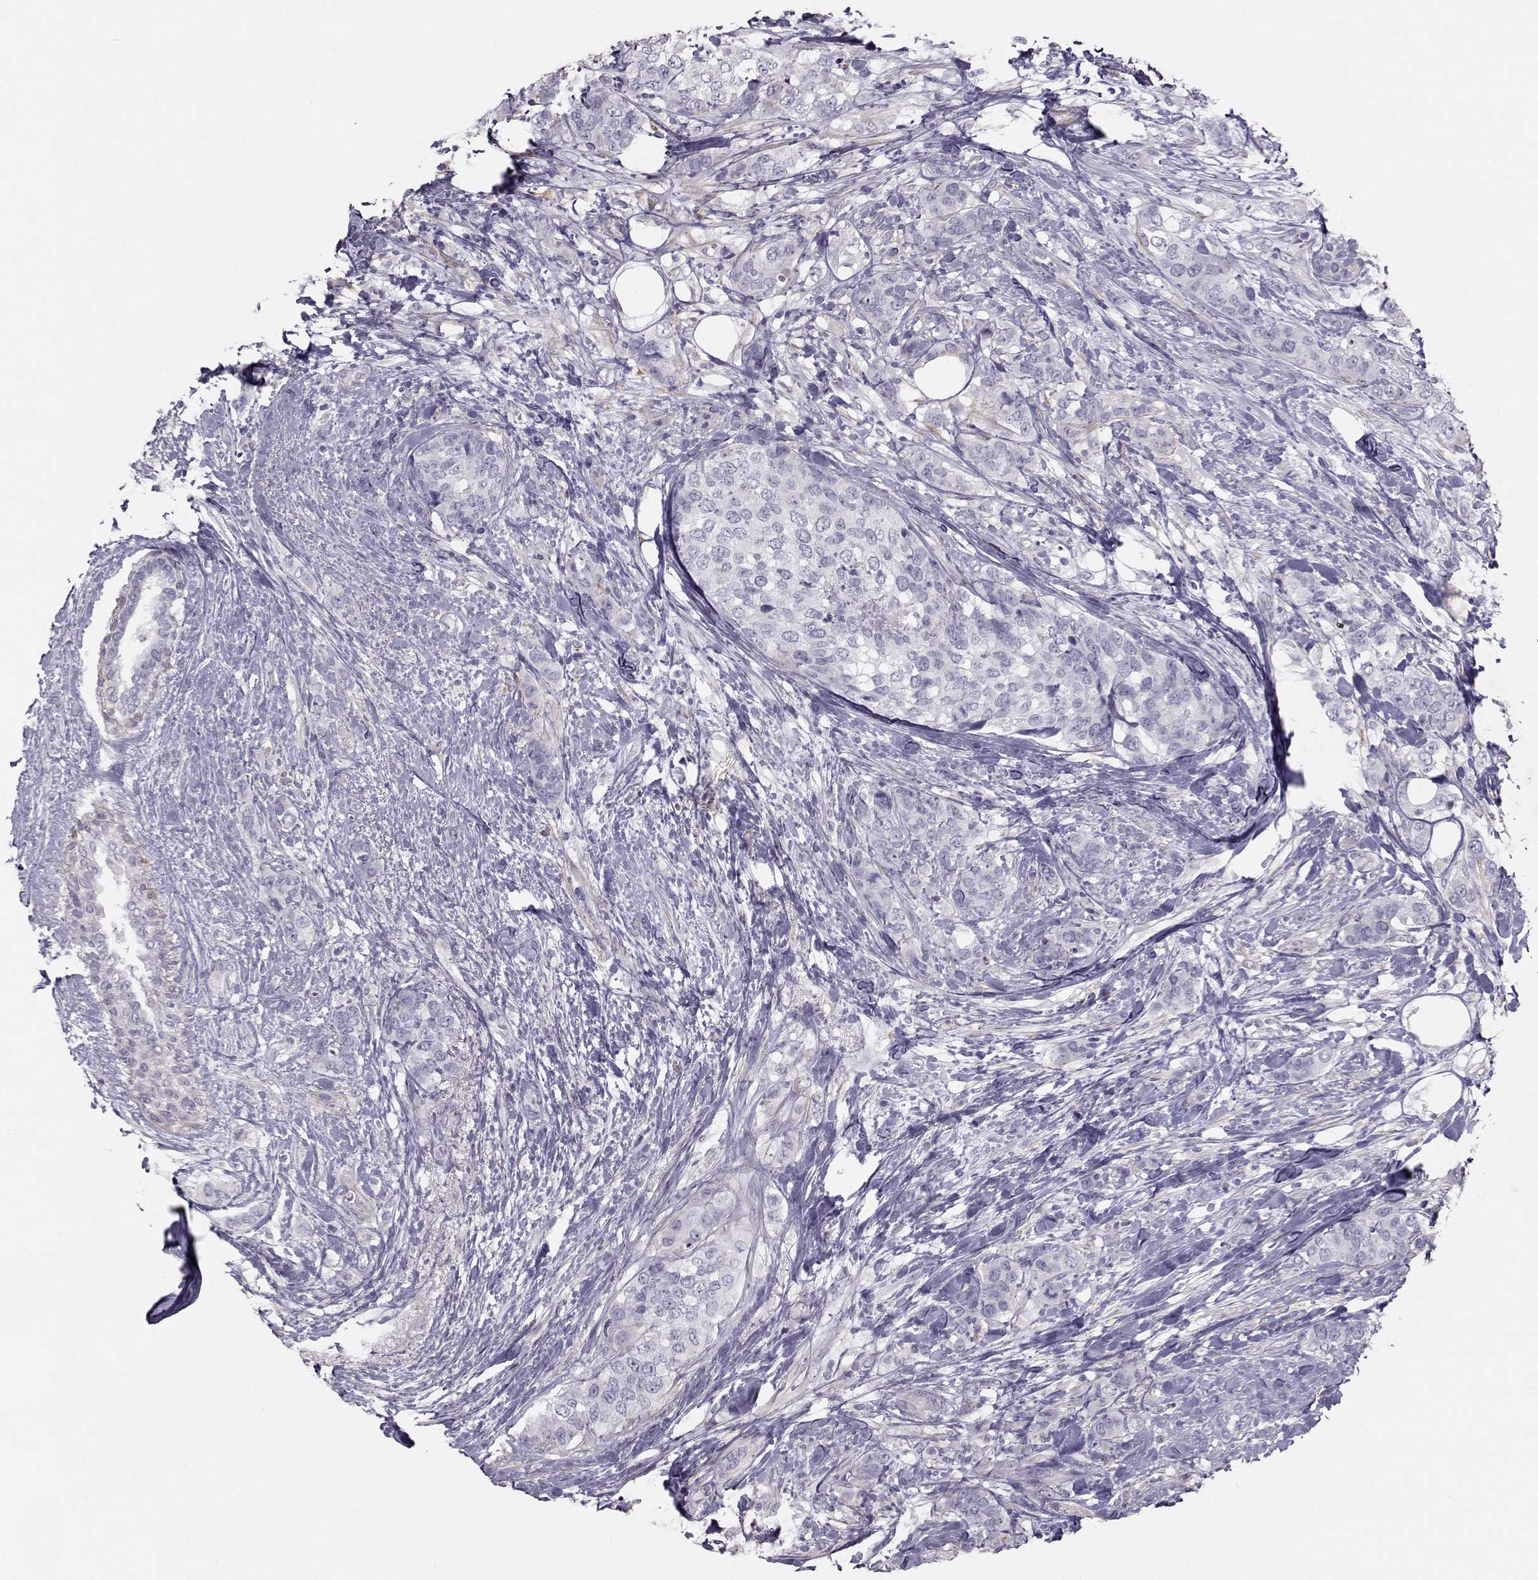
{"staining": {"intensity": "negative", "quantity": "none", "location": "none"}, "tissue": "breast cancer", "cell_type": "Tumor cells", "image_type": "cancer", "snomed": [{"axis": "morphology", "description": "Lobular carcinoma"}, {"axis": "topography", "description": "Breast"}], "caption": "Immunohistochemistry (IHC) photomicrograph of neoplastic tissue: breast lobular carcinoma stained with DAB (3,3'-diaminobenzidine) displays no significant protein positivity in tumor cells.", "gene": "GARIN3", "patient": {"sex": "female", "age": 59}}